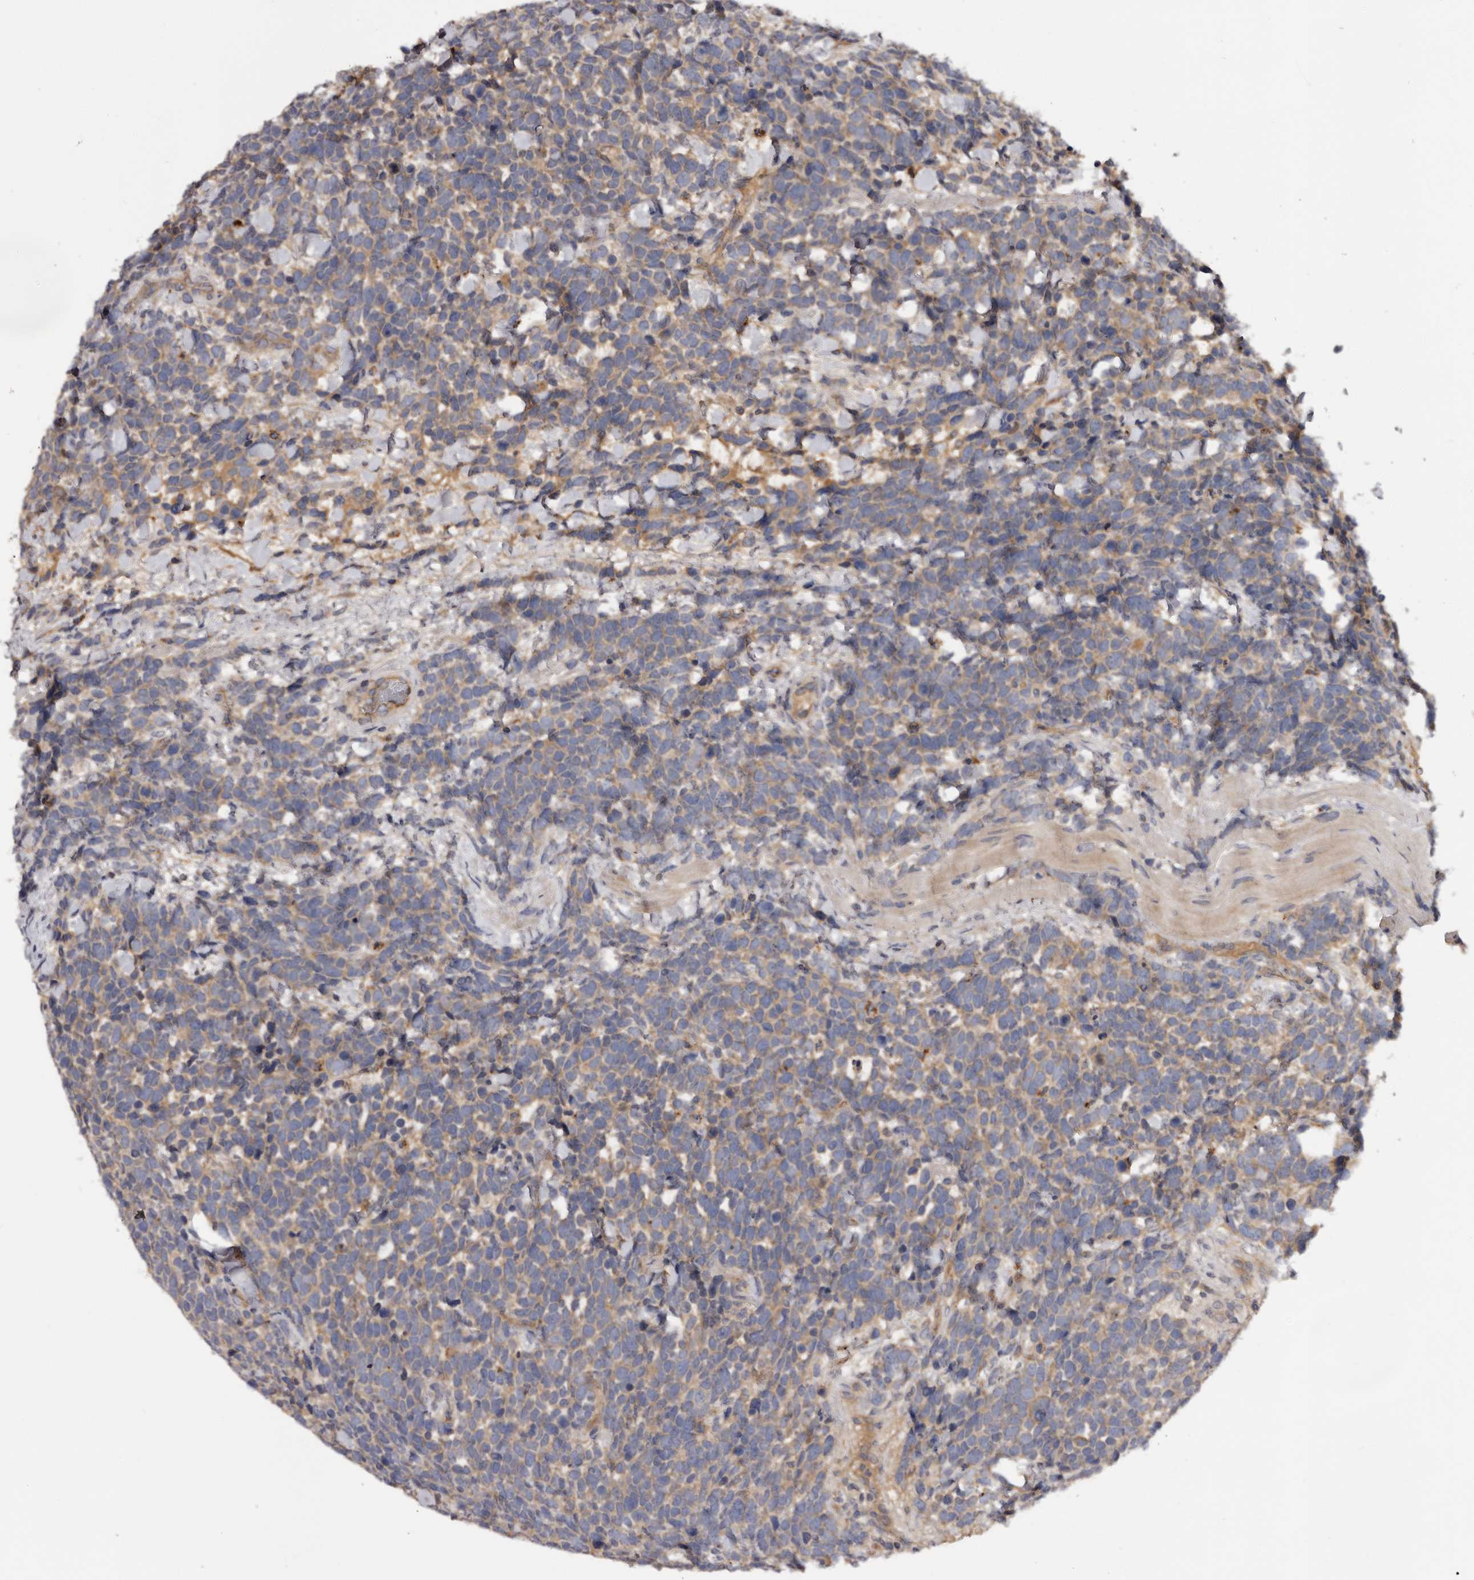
{"staining": {"intensity": "weak", "quantity": ">75%", "location": "cytoplasmic/membranous"}, "tissue": "urothelial cancer", "cell_type": "Tumor cells", "image_type": "cancer", "snomed": [{"axis": "morphology", "description": "Urothelial carcinoma, High grade"}, {"axis": "topography", "description": "Urinary bladder"}], "caption": "Brown immunohistochemical staining in urothelial cancer exhibits weak cytoplasmic/membranous positivity in approximately >75% of tumor cells.", "gene": "INKA2", "patient": {"sex": "female", "age": 82}}